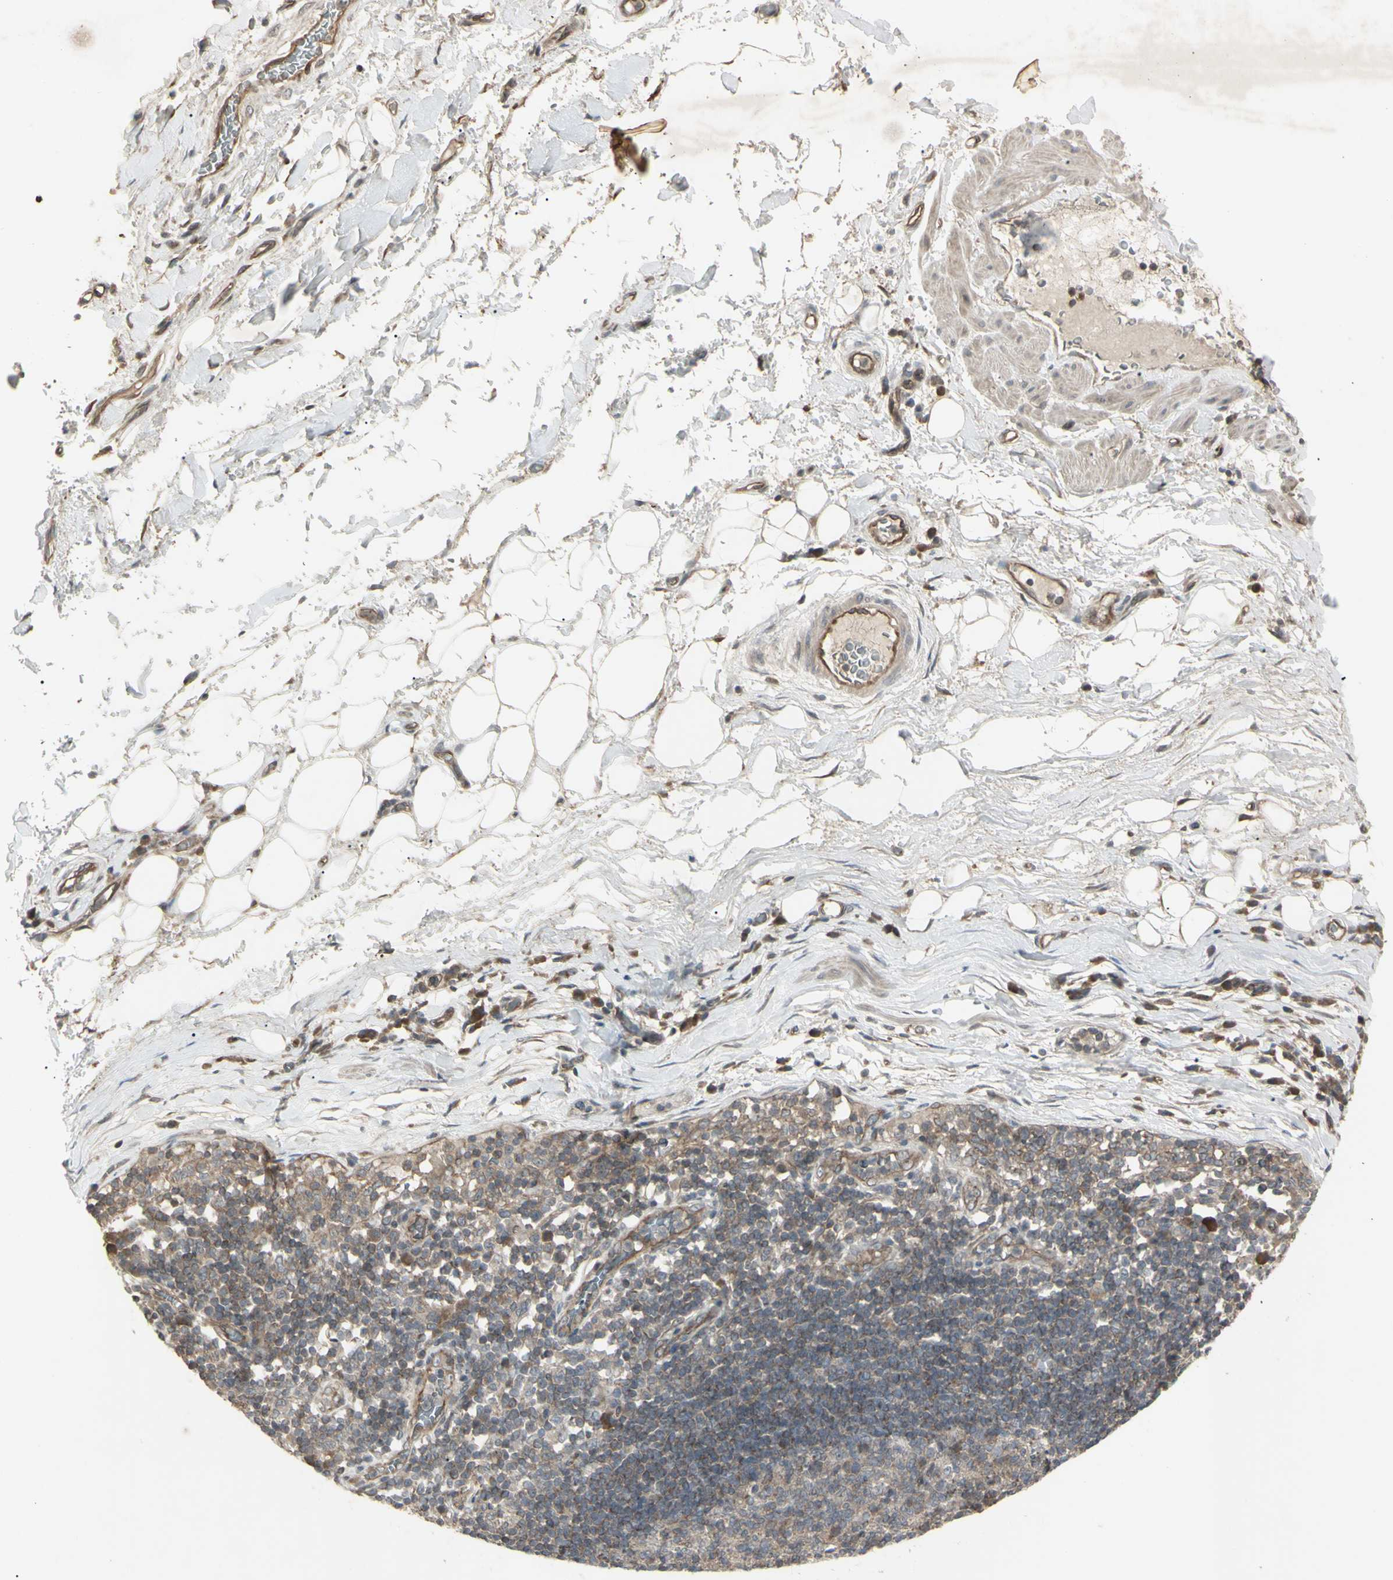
{"staining": {"intensity": "weak", "quantity": ">75%", "location": "cytoplasmic/membranous"}, "tissue": "adipose tissue", "cell_type": "Adipocytes", "image_type": "normal", "snomed": [{"axis": "morphology", "description": "Normal tissue, NOS"}, {"axis": "morphology", "description": "Adenocarcinoma, NOS"}, {"axis": "topography", "description": "Esophagus"}], "caption": "Normal adipose tissue reveals weak cytoplasmic/membranous staining in approximately >75% of adipocytes, visualized by immunohistochemistry.", "gene": "JAG1", "patient": {"sex": "male", "age": 62}}